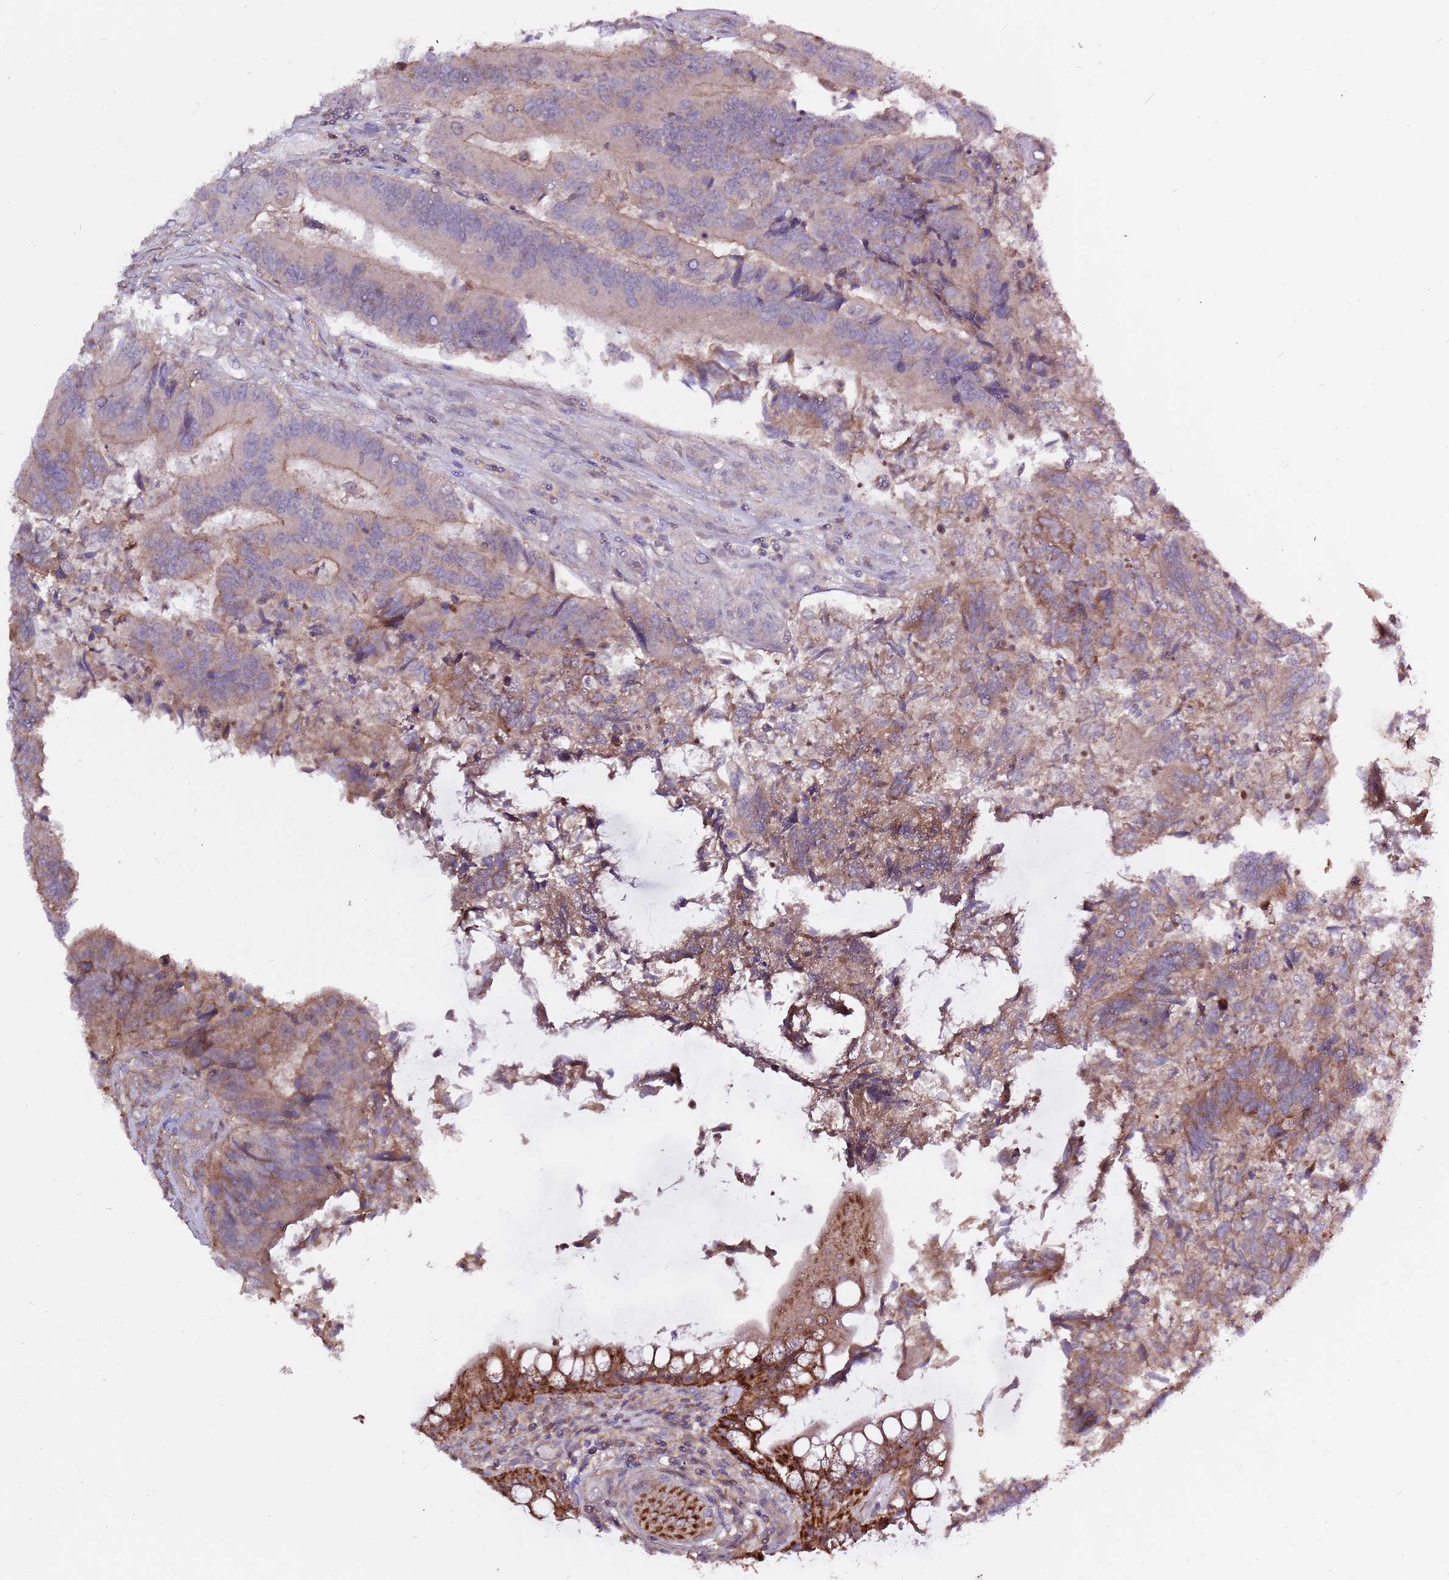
{"staining": {"intensity": "weak", "quantity": "<25%", "location": "cytoplasmic/membranous"}, "tissue": "colorectal cancer", "cell_type": "Tumor cells", "image_type": "cancer", "snomed": [{"axis": "morphology", "description": "Adenocarcinoma, NOS"}, {"axis": "topography", "description": "Colon"}], "caption": "The micrograph exhibits no significant expression in tumor cells of colorectal cancer.", "gene": "EVA1B", "patient": {"sex": "female", "age": 67}}